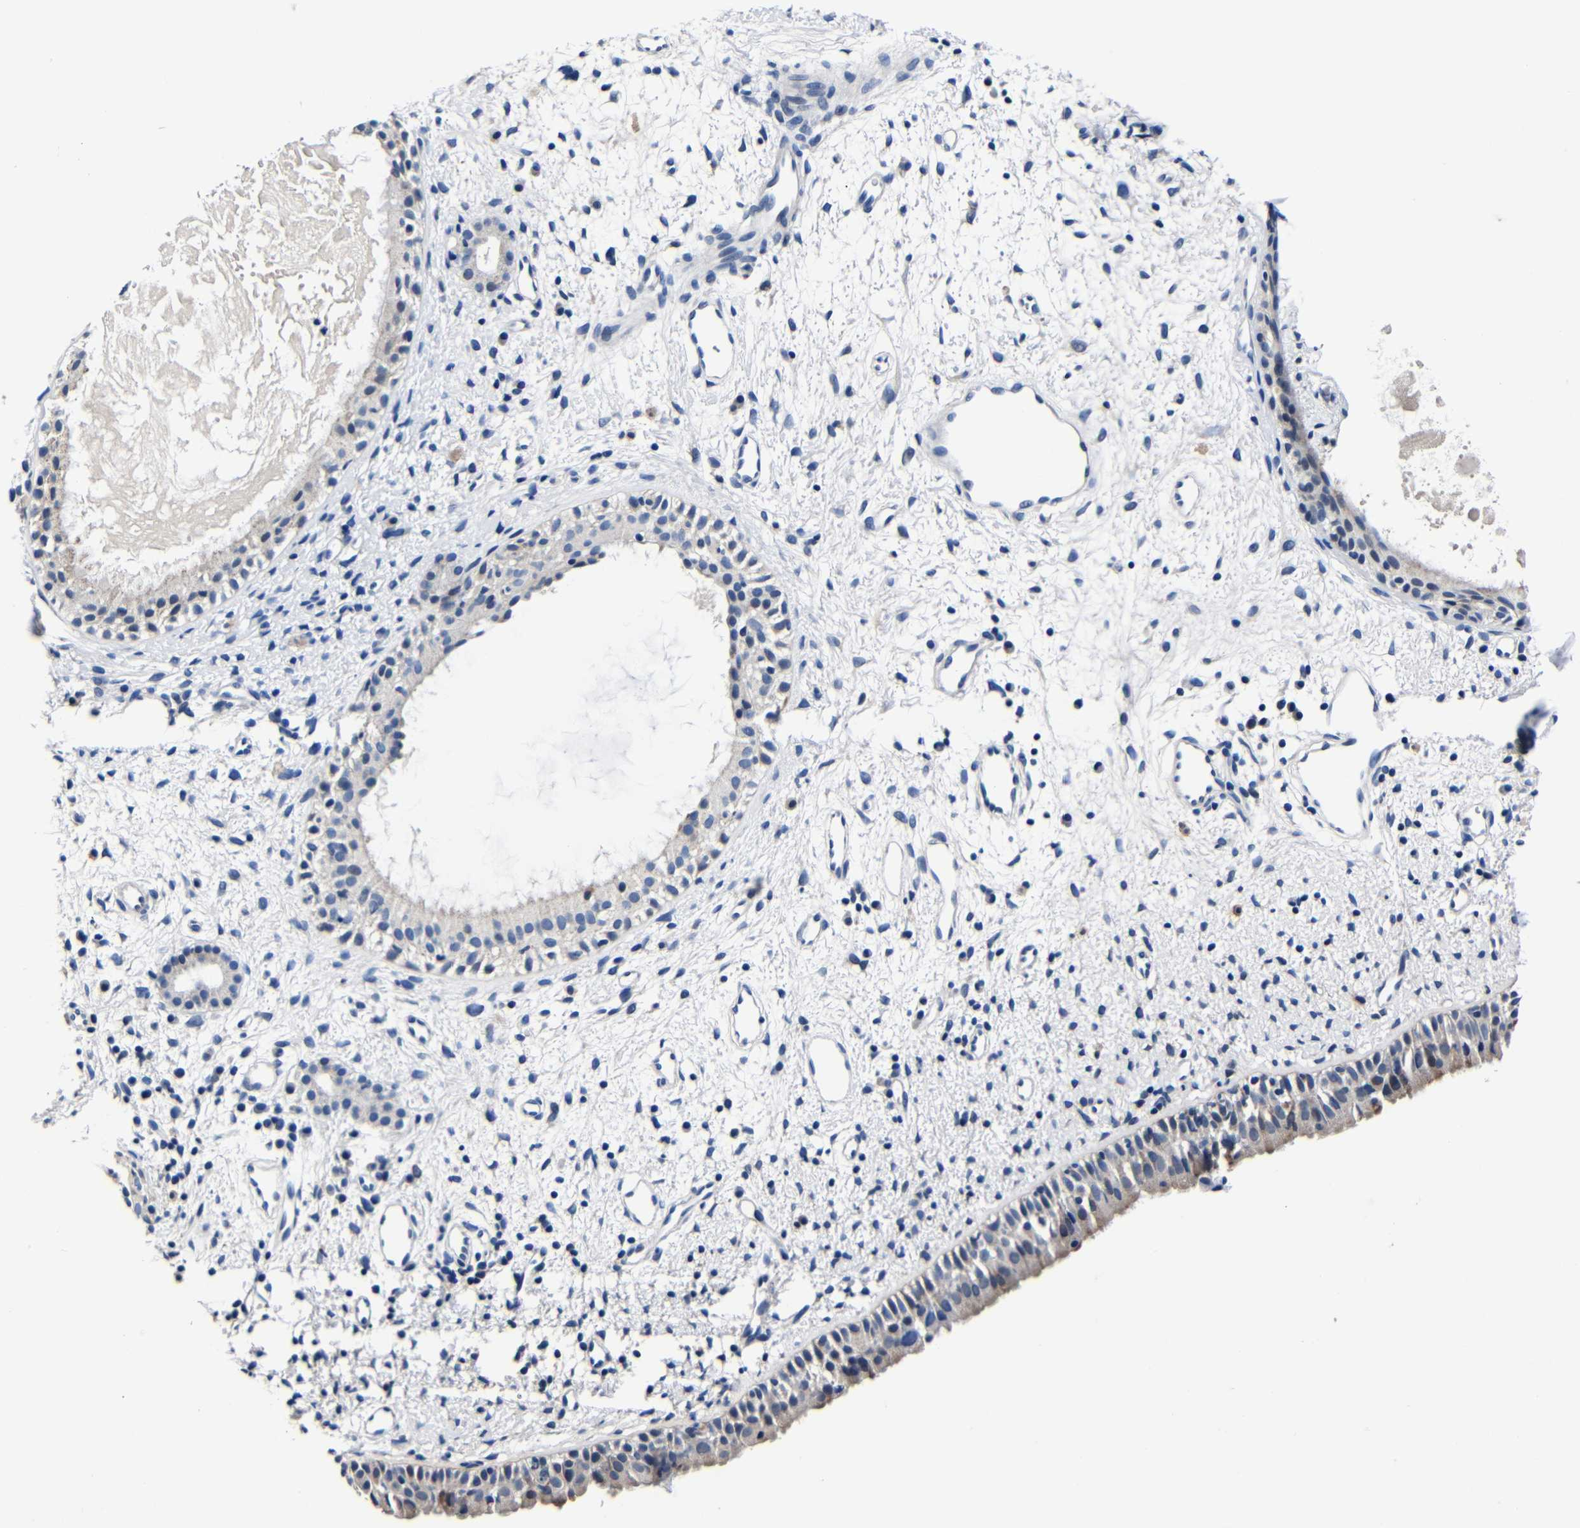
{"staining": {"intensity": "weak", "quantity": "25%-75%", "location": "cytoplasmic/membranous"}, "tissue": "nasopharynx", "cell_type": "Respiratory epithelial cells", "image_type": "normal", "snomed": [{"axis": "morphology", "description": "Normal tissue, NOS"}, {"axis": "topography", "description": "Nasopharynx"}], "caption": "Protein staining by immunohistochemistry (IHC) shows weak cytoplasmic/membranous positivity in approximately 25%-75% of respiratory epithelial cells in benign nasopharynx. The staining is performed using DAB brown chromogen to label protein expression. The nuclei are counter-stained blue using hematoxylin.", "gene": "DEPP1", "patient": {"sex": "male", "age": 22}}